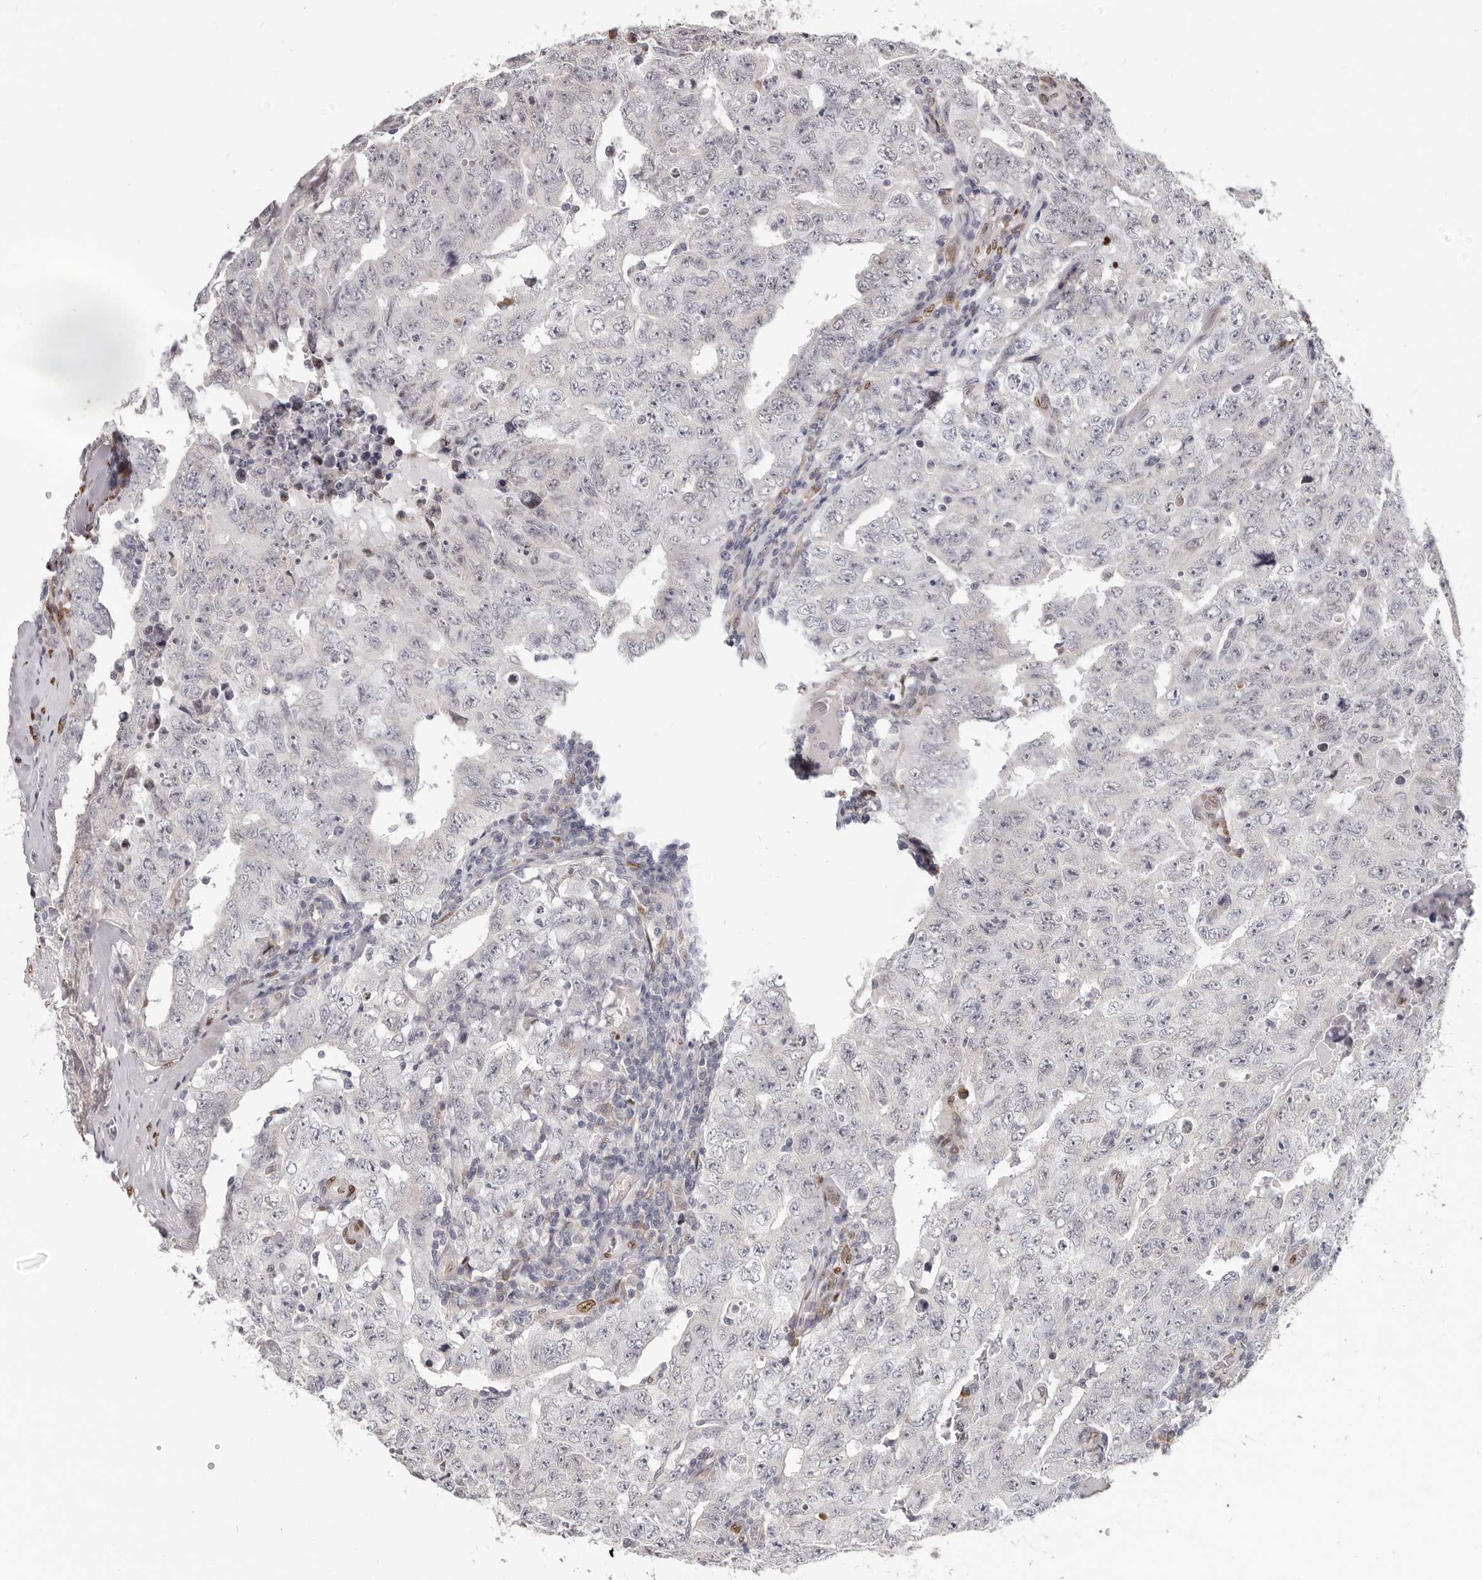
{"staining": {"intensity": "negative", "quantity": "none", "location": "none"}, "tissue": "testis cancer", "cell_type": "Tumor cells", "image_type": "cancer", "snomed": [{"axis": "morphology", "description": "Carcinoma, Embryonal, NOS"}, {"axis": "topography", "description": "Testis"}], "caption": "Testis cancer (embryonal carcinoma) stained for a protein using IHC shows no expression tumor cells.", "gene": "SRP19", "patient": {"sex": "male", "age": 26}}